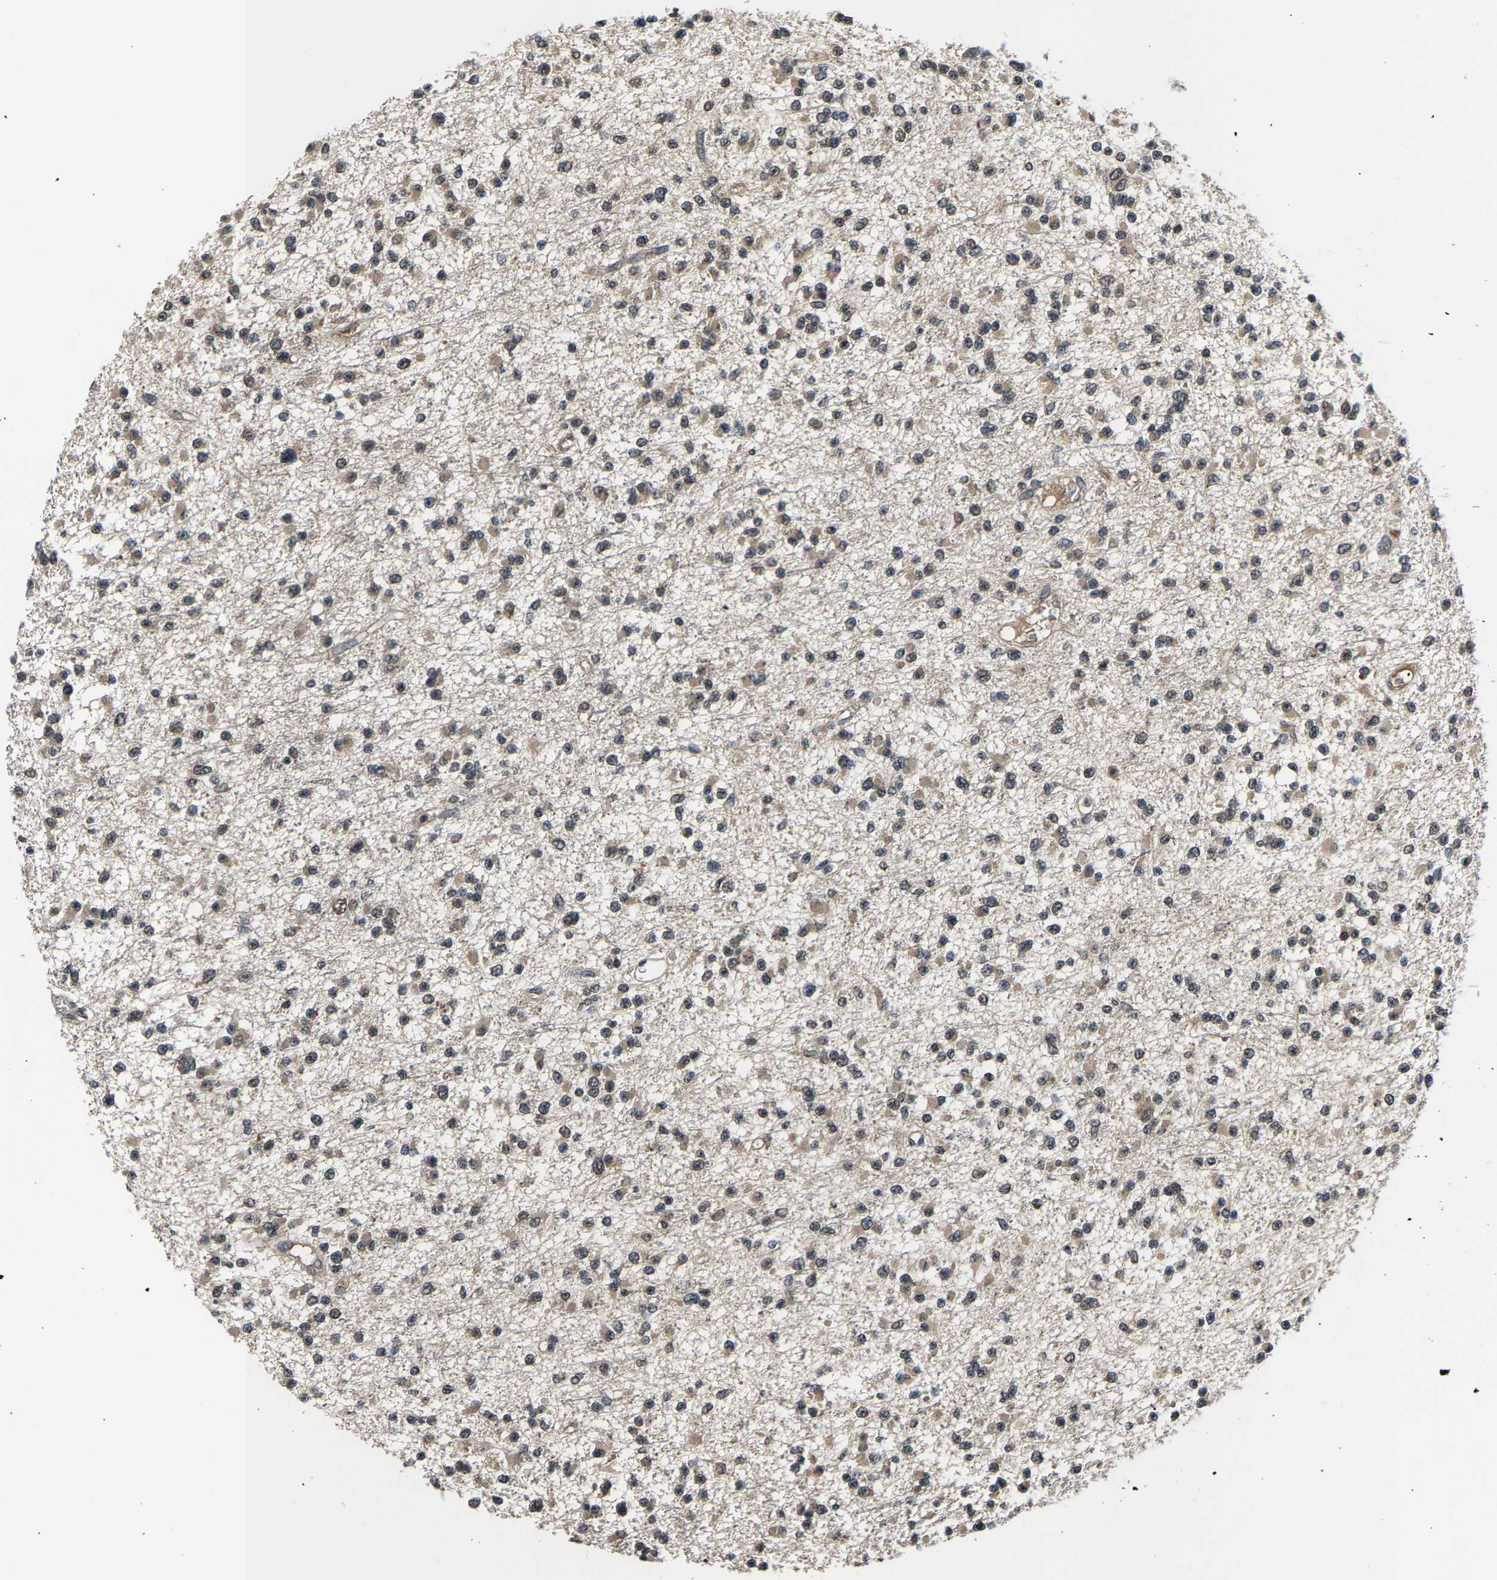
{"staining": {"intensity": "weak", "quantity": ">75%", "location": "cytoplasmic/membranous"}, "tissue": "glioma", "cell_type": "Tumor cells", "image_type": "cancer", "snomed": [{"axis": "morphology", "description": "Glioma, malignant, Low grade"}, {"axis": "topography", "description": "Brain"}], "caption": "An image showing weak cytoplasmic/membranous positivity in approximately >75% of tumor cells in glioma, as visualized by brown immunohistochemical staining.", "gene": "HUWE1", "patient": {"sex": "female", "age": 22}}